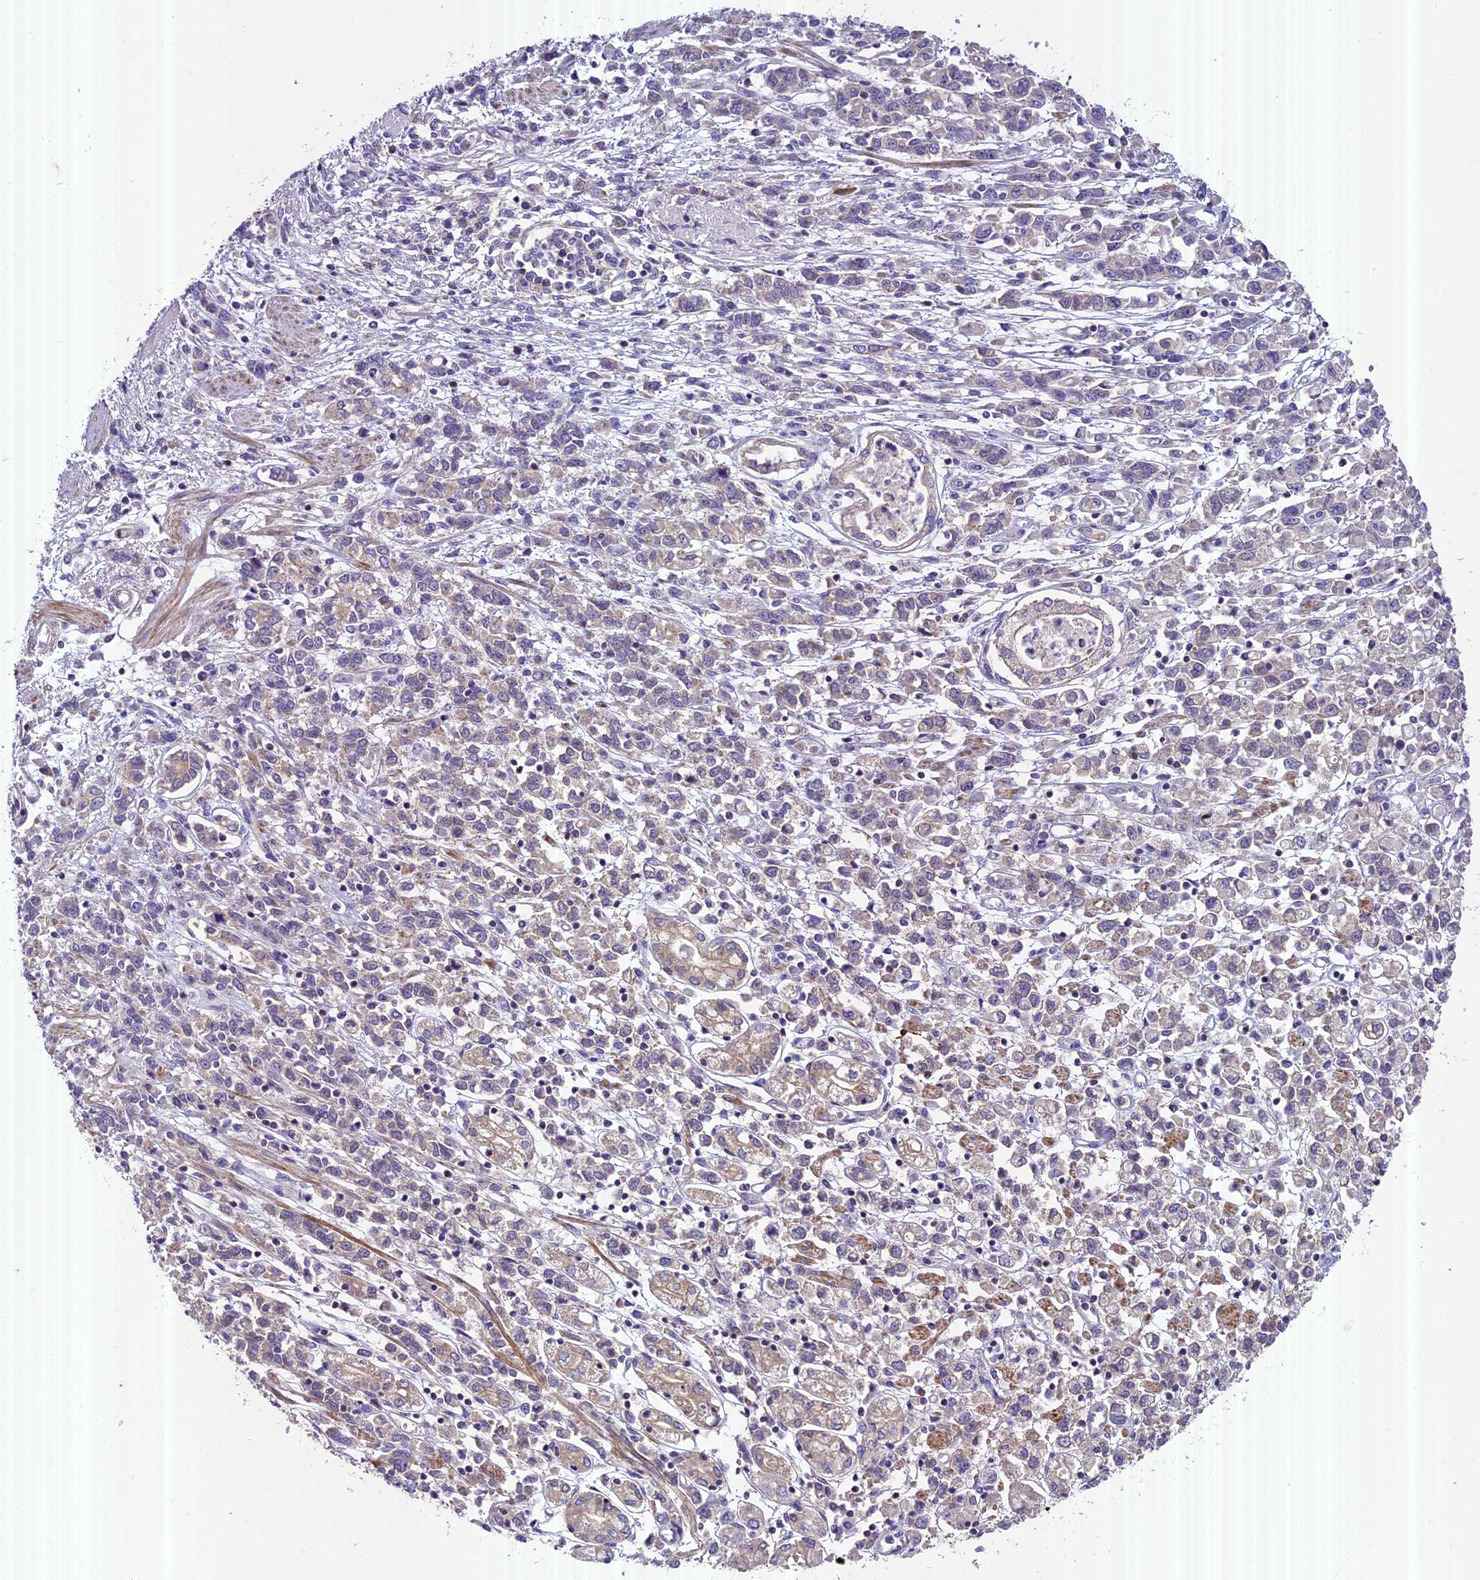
{"staining": {"intensity": "moderate", "quantity": "<25%", "location": "cytoplasmic/membranous"}, "tissue": "stomach cancer", "cell_type": "Tumor cells", "image_type": "cancer", "snomed": [{"axis": "morphology", "description": "Adenocarcinoma, NOS"}, {"axis": "topography", "description": "Stomach"}], "caption": "High-power microscopy captured an immunohistochemistry image of stomach cancer (adenocarcinoma), revealing moderate cytoplasmic/membranous positivity in about <25% of tumor cells. The protein is stained brown, and the nuclei are stained in blue (DAB IHC with brightfield microscopy, high magnification).", "gene": "FAM98C", "patient": {"sex": "female", "age": 76}}